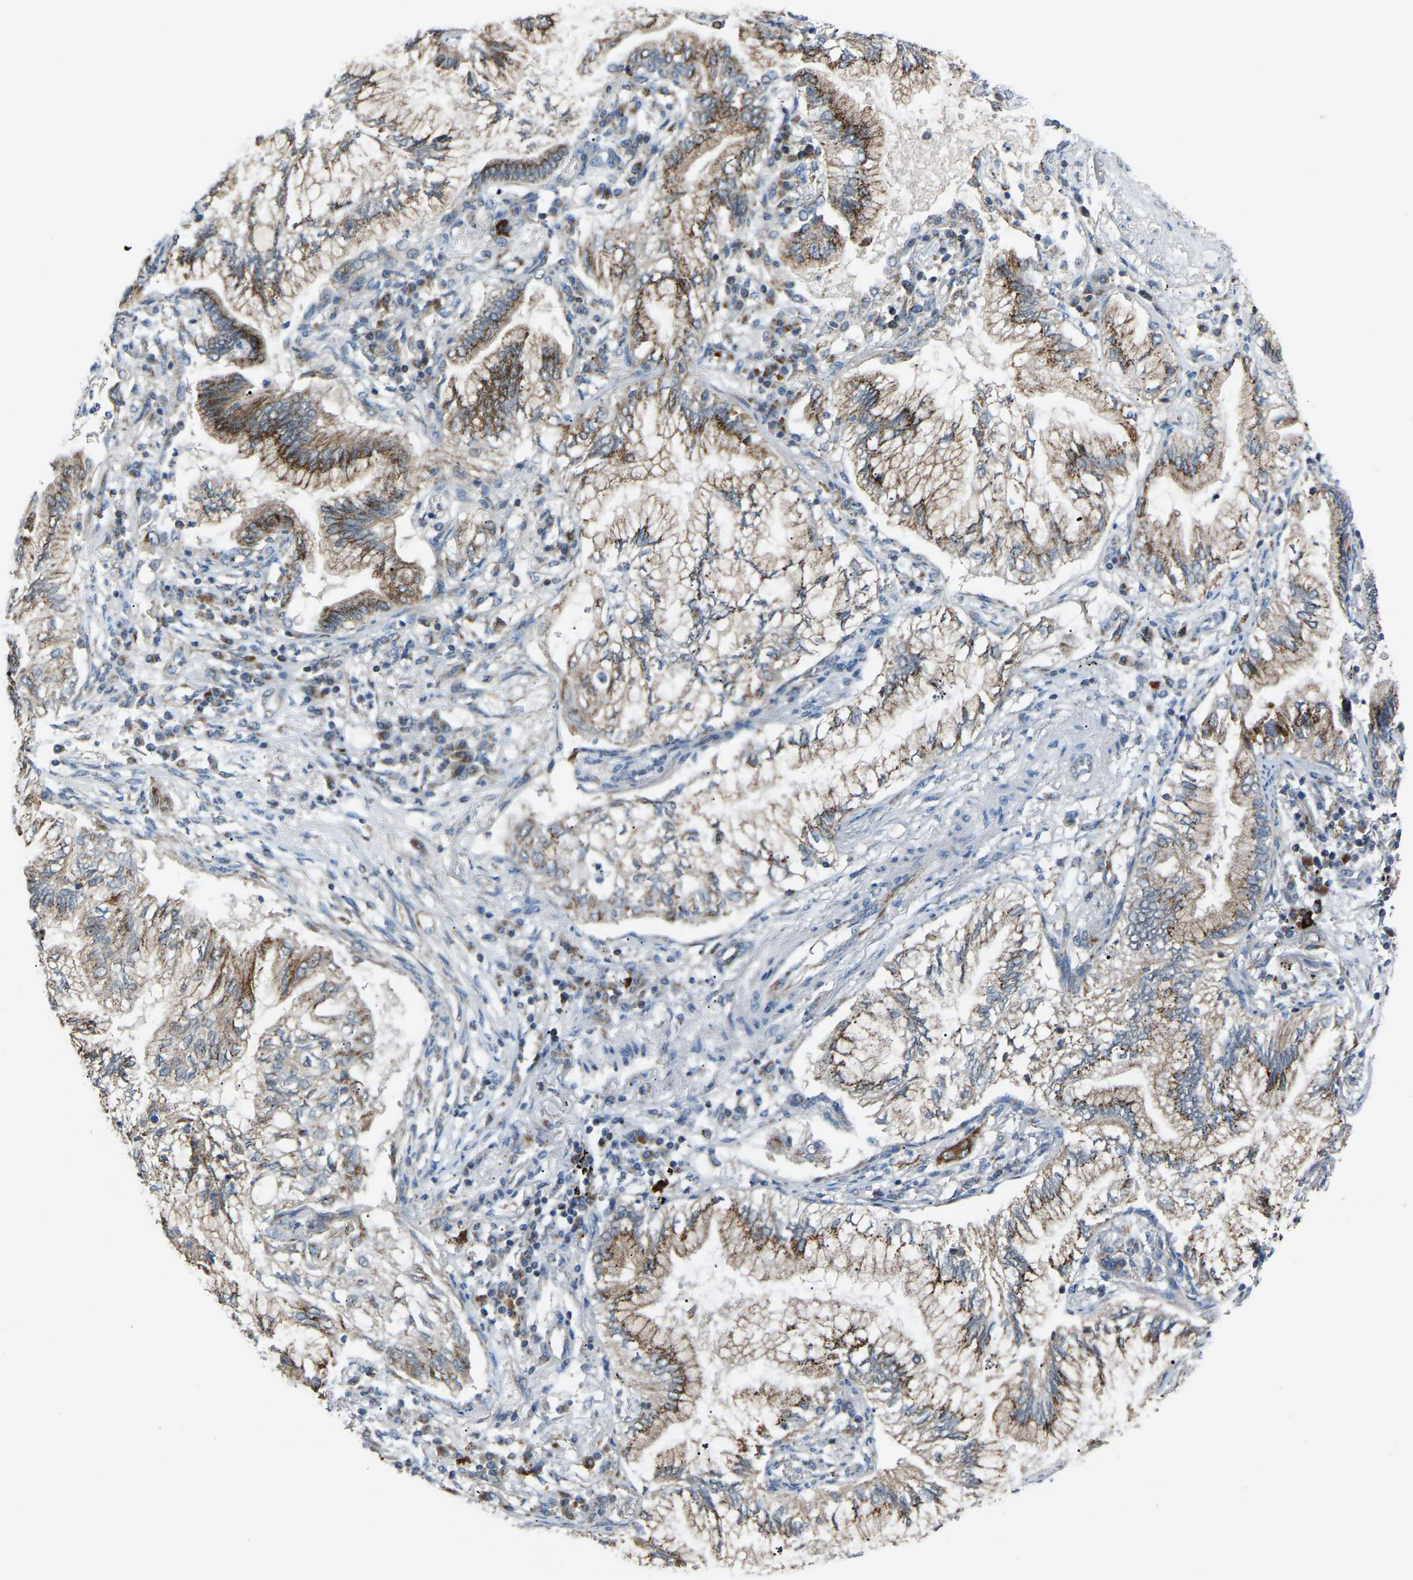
{"staining": {"intensity": "moderate", "quantity": ">75%", "location": "cytoplasmic/membranous"}, "tissue": "lung cancer", "cell_type": "Tumor cells", "image_type": "cancer", "snomed": [{"axis": "morphology", "description": "Normal tissue, NOS"}, {"axis": "morphology", "description": "Adenocarcinoma, NOS"}, {"axis": "topography", "description": "Bronchus"}, {"axis": "topography", "description": "Lung"}], "caption": "An image of human lung cancer stained for a protein exhibits moderate cytoplasmic/membranous brown staining in tumor cells.", "gene": "CANT1", "patient": {"sex": "female", "age": 70}}